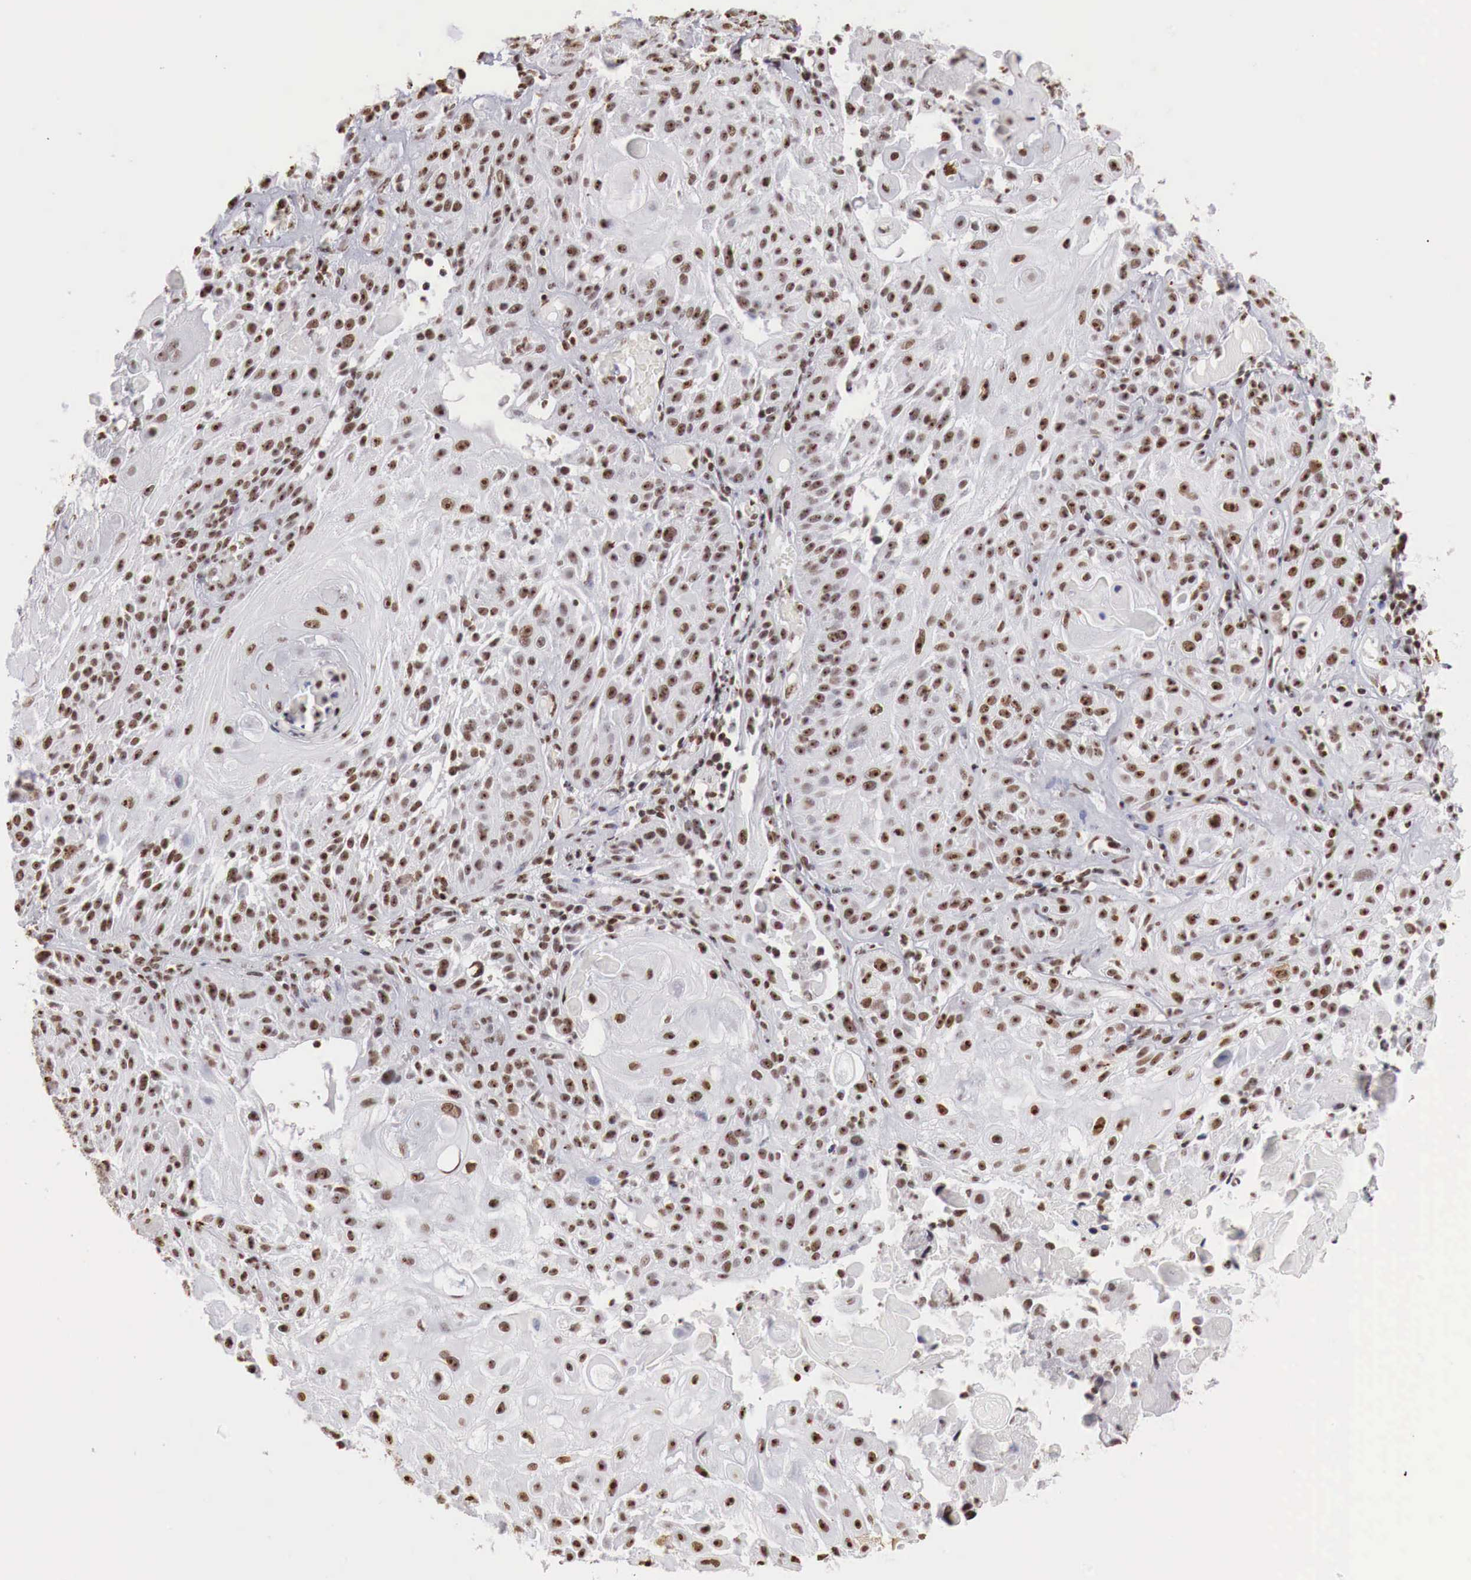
{"staining": {"intensity": "strong", "quantity": ">75%", "location": "nuclear"}, "tissue": "skin cancer", "cell_type": "Tumor cells", "image_type": "cancer", "snomed": [{"axis": "morphology", "description": "Squamous cell carcinoma, NOS"}, {"axis": "topography", "description": "Skin"}], "caption": "Immunohistochemical staining of human squamous cell carcinoma (skin) exhibits strong nuclear protein expression in about >75% of tumor cells. (Brightfield microscopy of DAB IHC at high magnification).", "gene": "DKC1", "patient": {"sex": "female", "age": 89}}